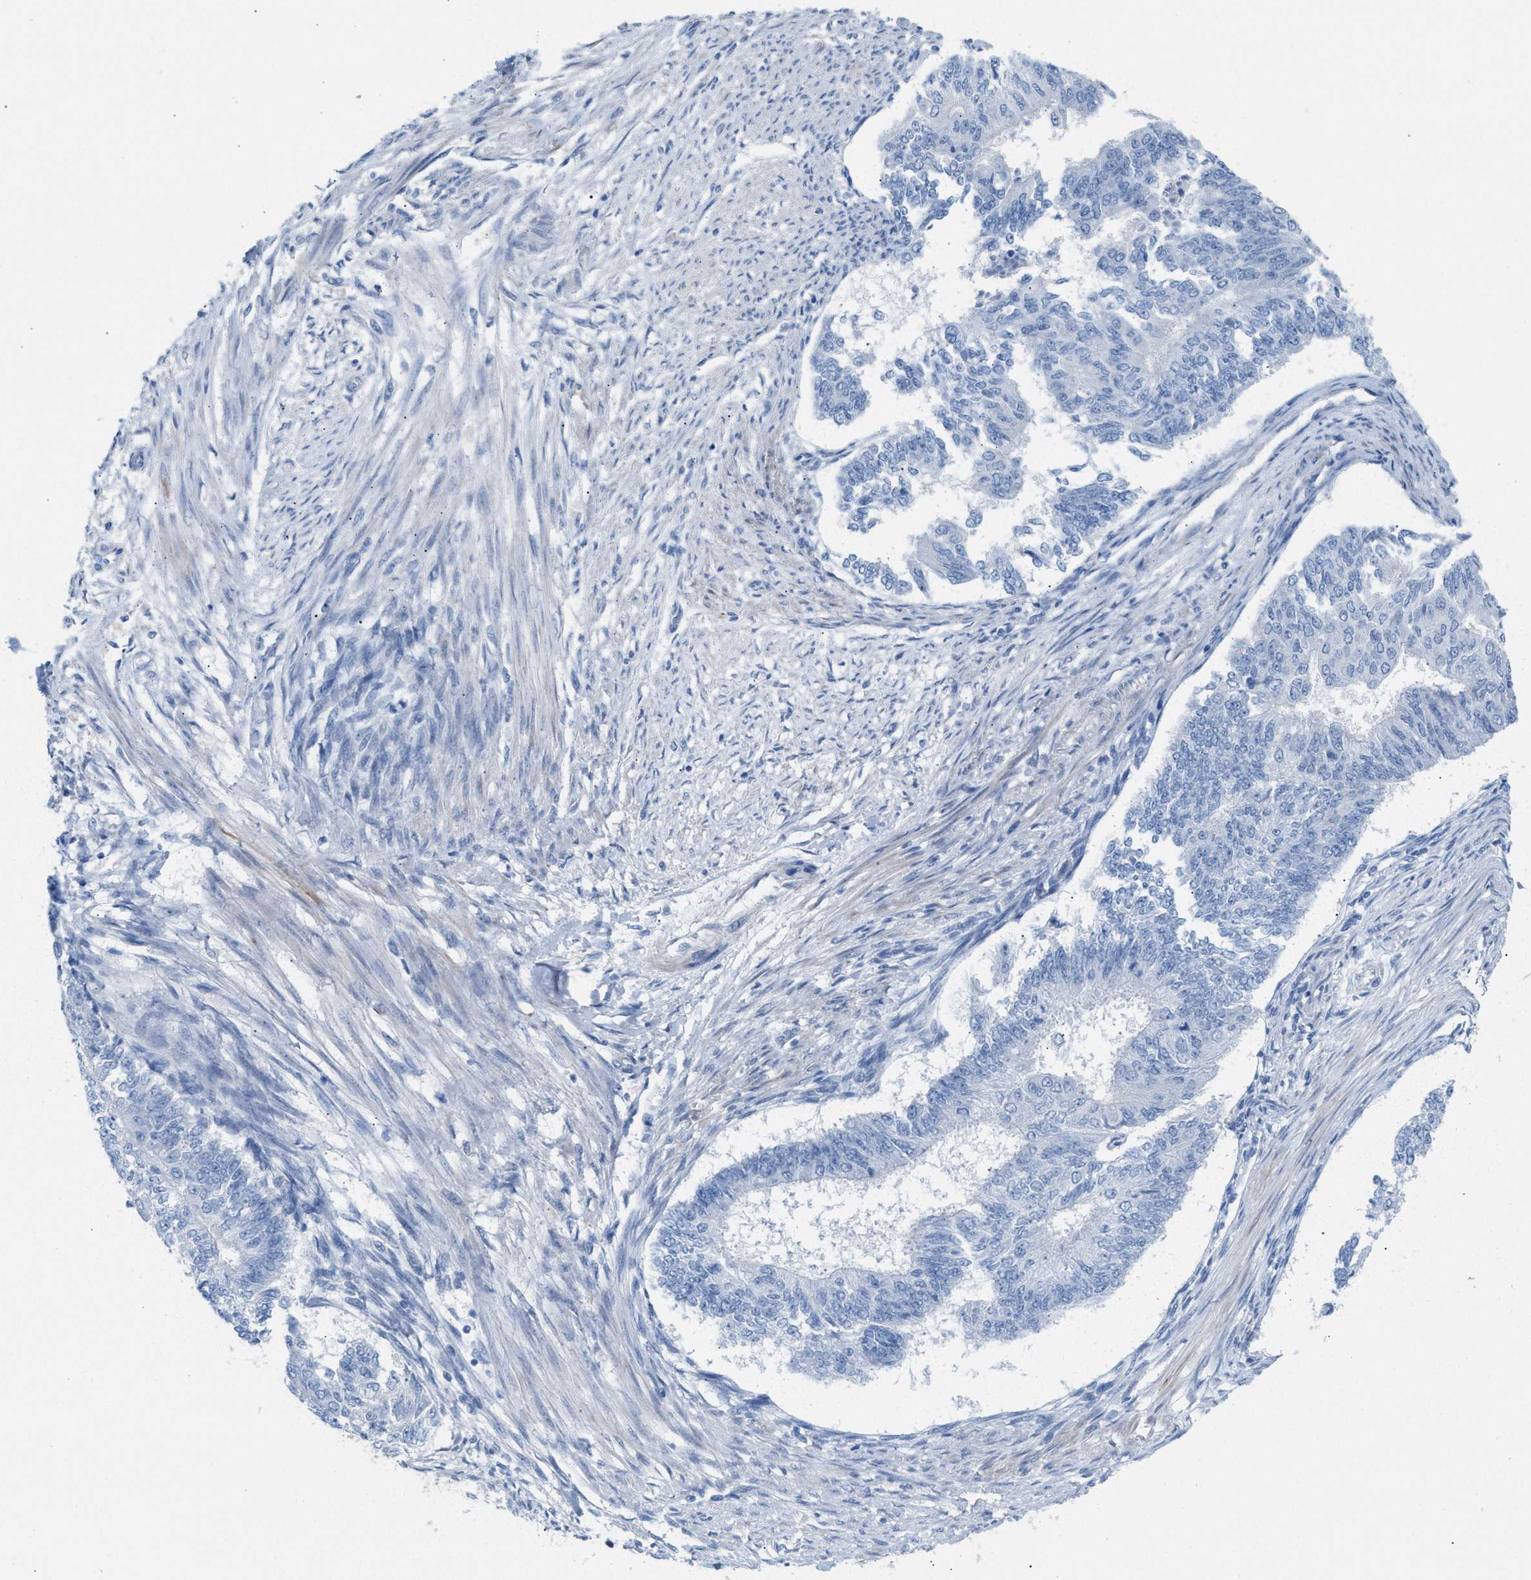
{"staining": {"intensity": "negative", "quantity": "none", "location": "none"}, "tissue": "endometrial cancer", "cell_type": "Tumor cells", "image_type": "cancer", "snomed": [{"axis": "morphology", "description": "Adenocarcinoma, NOS"}, {"axis": "topography", "description": "Endometrium"}], "caption": "A high-resolution micrograph shows immunohistochemistry staining of endometrial cancer (adenocarcinoma), which exhibits no significant positivity in tumor cells.", "gene": "MPP3", "patient": {"sex": "female", "age": 32}}